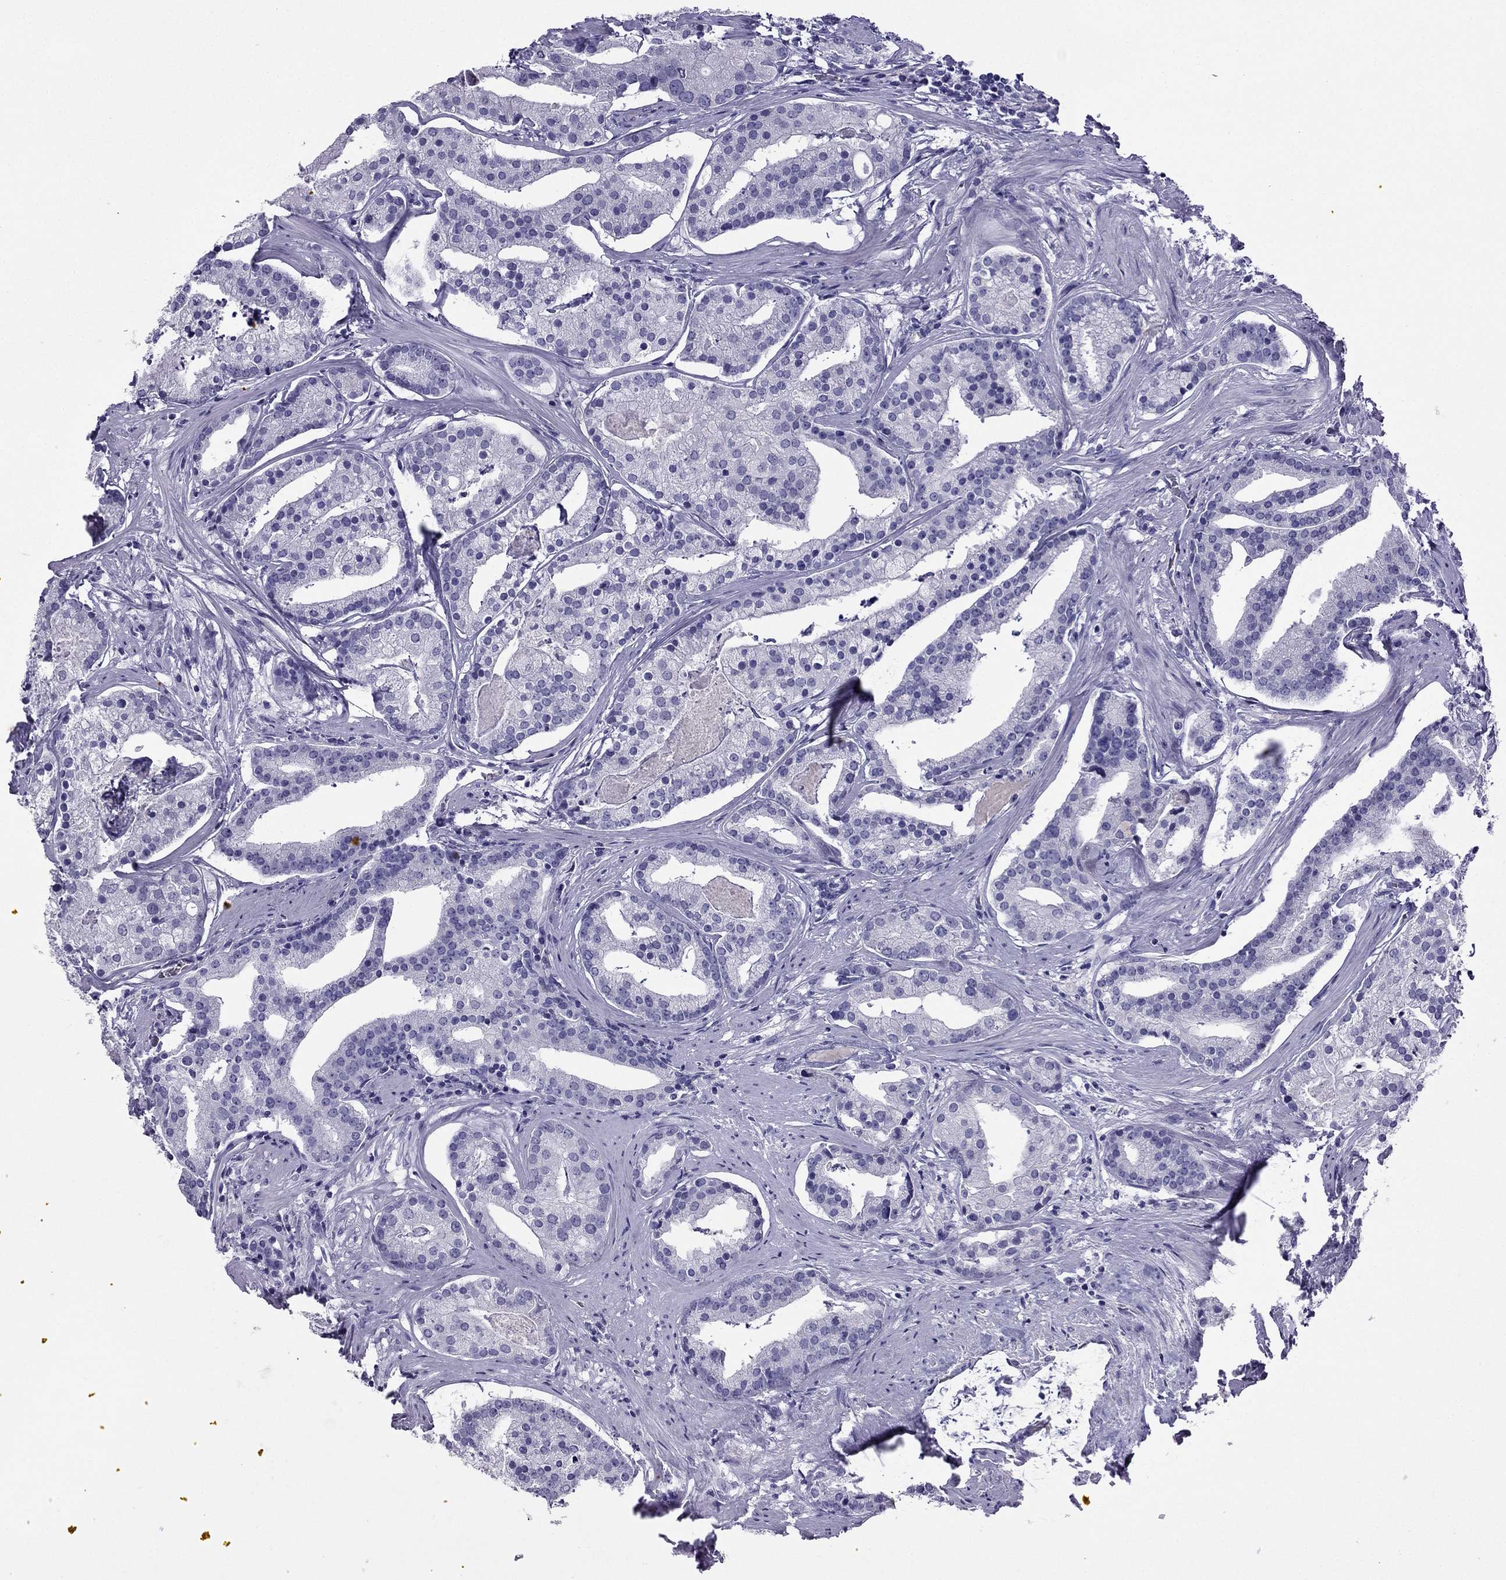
{"staining": {"intensity": "negative", "quantity": "none", "location": "none"}, "tissue": "prostate cancer", "cell_type": "Tumor cells", "image_type": "cancer", "snomed": [{"axis": "morphology", "description": "Adenocarcinoma, NOS"}, {"axis": "topography", "description": "Prostate and seminal vesicle, NOS"}, {"axis": "topography", "description": "Prostate"}], "caption": "Photomicrograph shows no significant protein staining in tumor cells of prostate cancer (adenocarcinoma).", "gene": "NPTX1", "patient": {"sex": "male", "age": 44}}